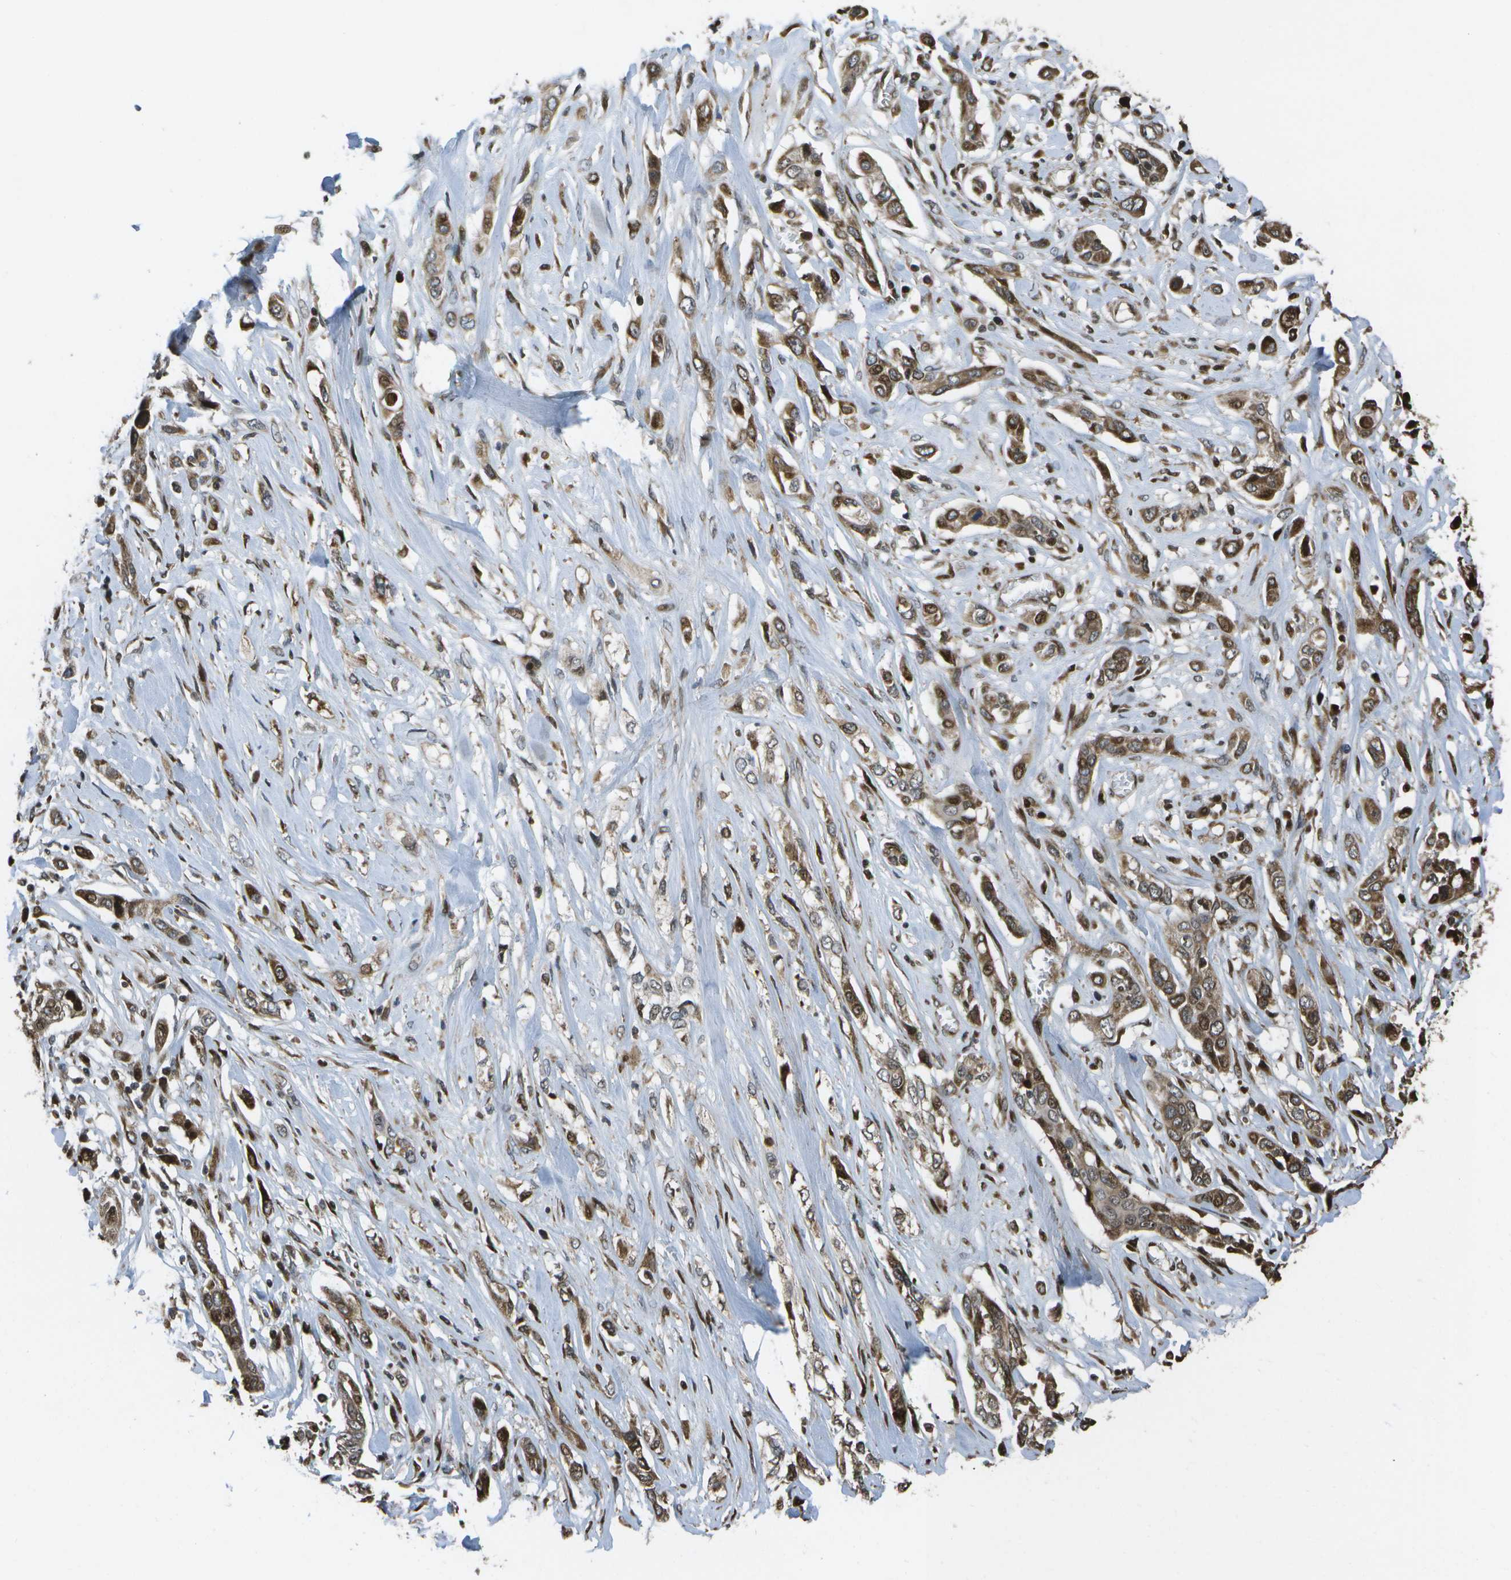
{"staining": {"intensity": "moderate", "quantity": "25%-75%", "location": "cytoplasmic/membranous,nuclear"}, "tissue": "lung cancer", "cell_type": "Tumor cells", "image_type": "cancer", "snomed": [{"axis": "morphology", "description": "Squamous cell carcinoma, NOS"}, {"axis": "topography", "description": "Lung"}], "caption": "Tumor cells demonstrate medium levels of moderate cytoplasmic/membranous and nuclear staining in approximately 25%-75% of cells in lung cancer.", "gene": "AXIN2", "patient": {"sex": "male", "age": 71}}